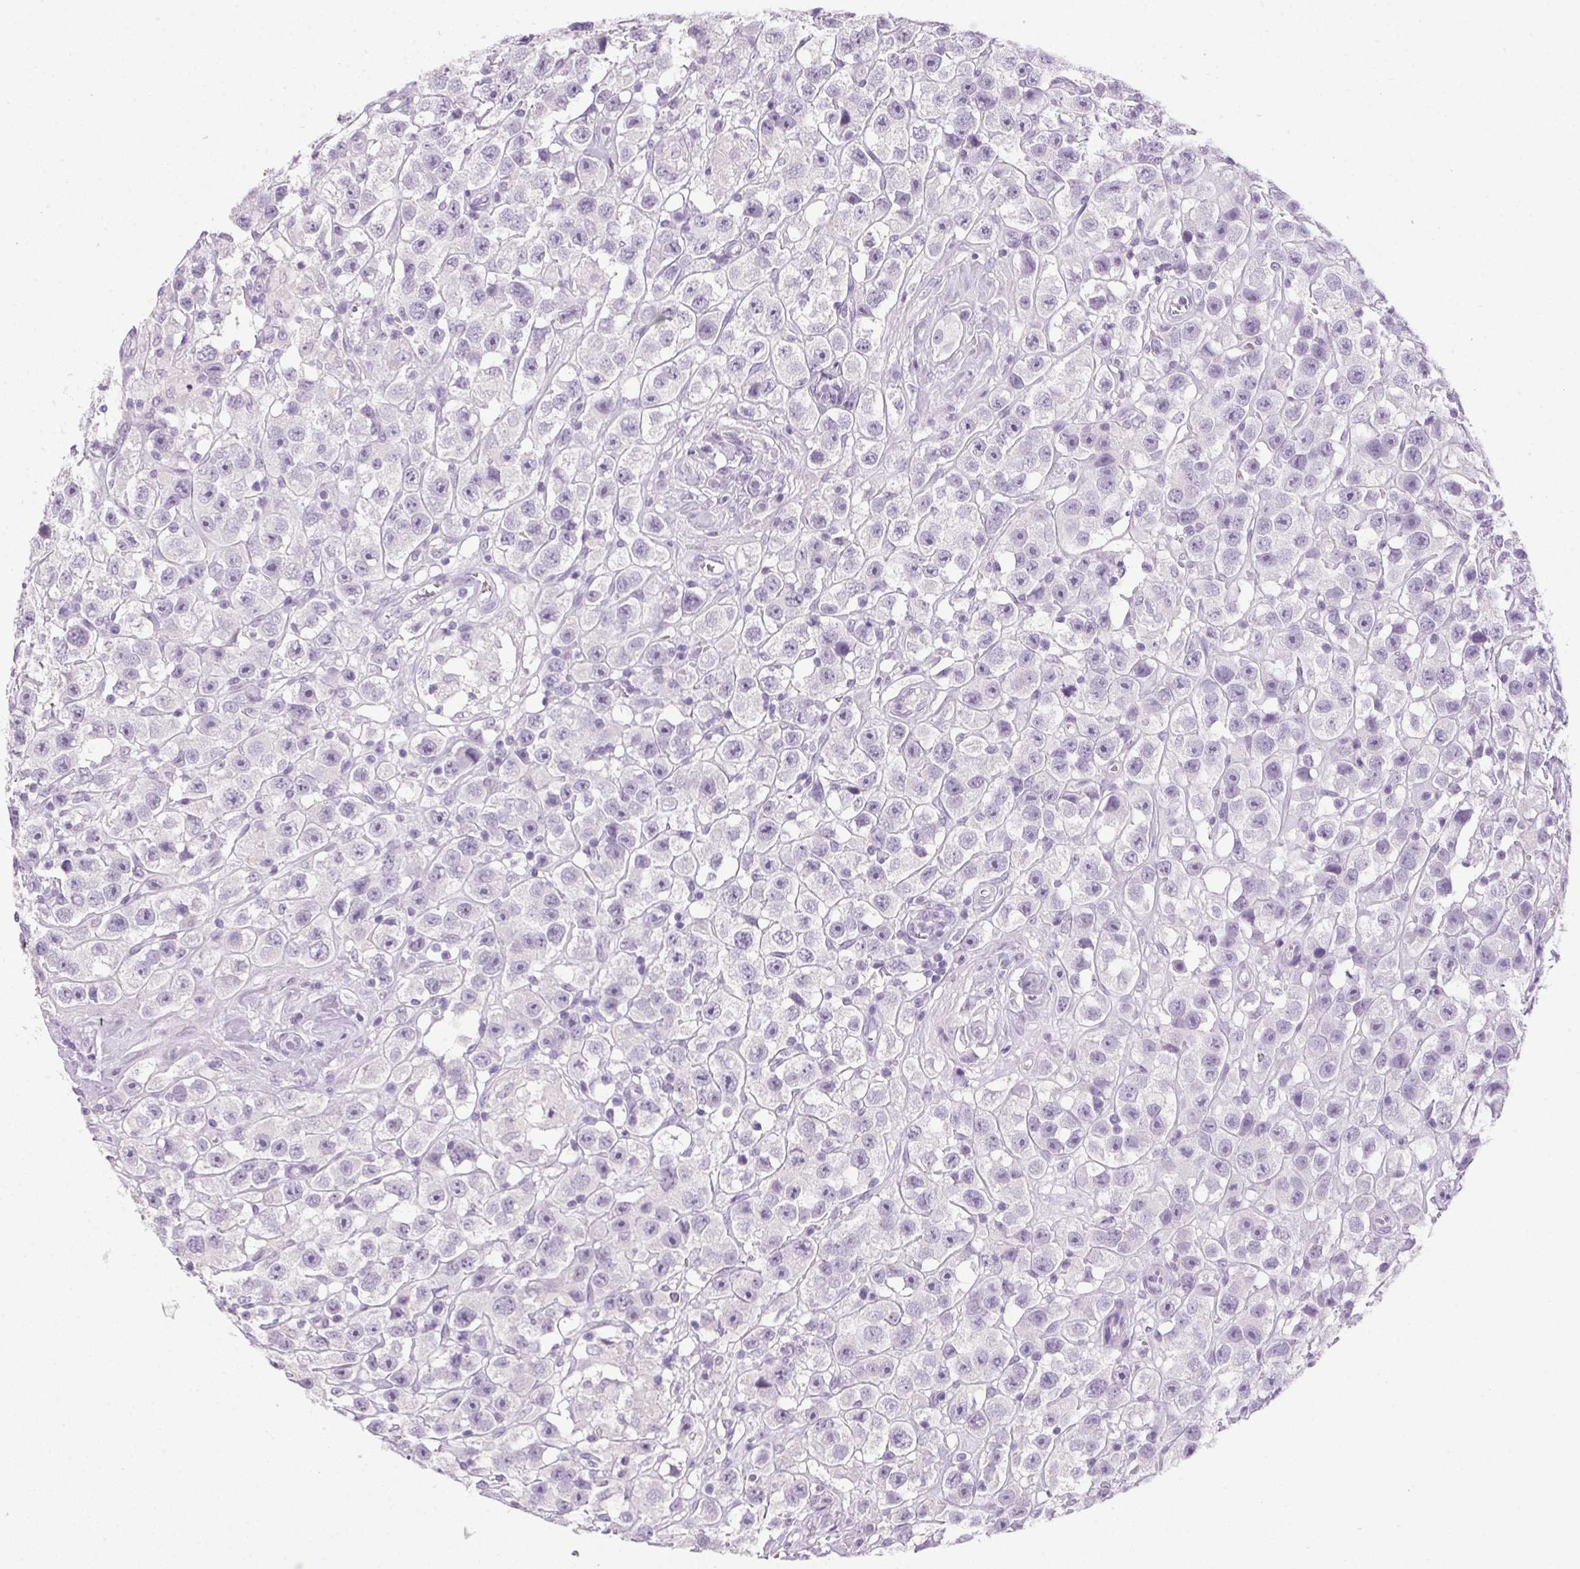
{"staining": {"intensity": "negative", "quantity": "none", "location": "none"}, "tissue": "testis cancer", "cell_type": "Tumor cells", "image_type": "cancer", "snomed": [{"axis": "morphology", "description": "Seminoma, NOS"}, {"axis": "topography", "description": "Testis"}], "caption": "Tumor cells are negative for protein expression in human seminoma (testis).", "gene": "POPDC2", "patient": {"sex": "male", "age": 45}}